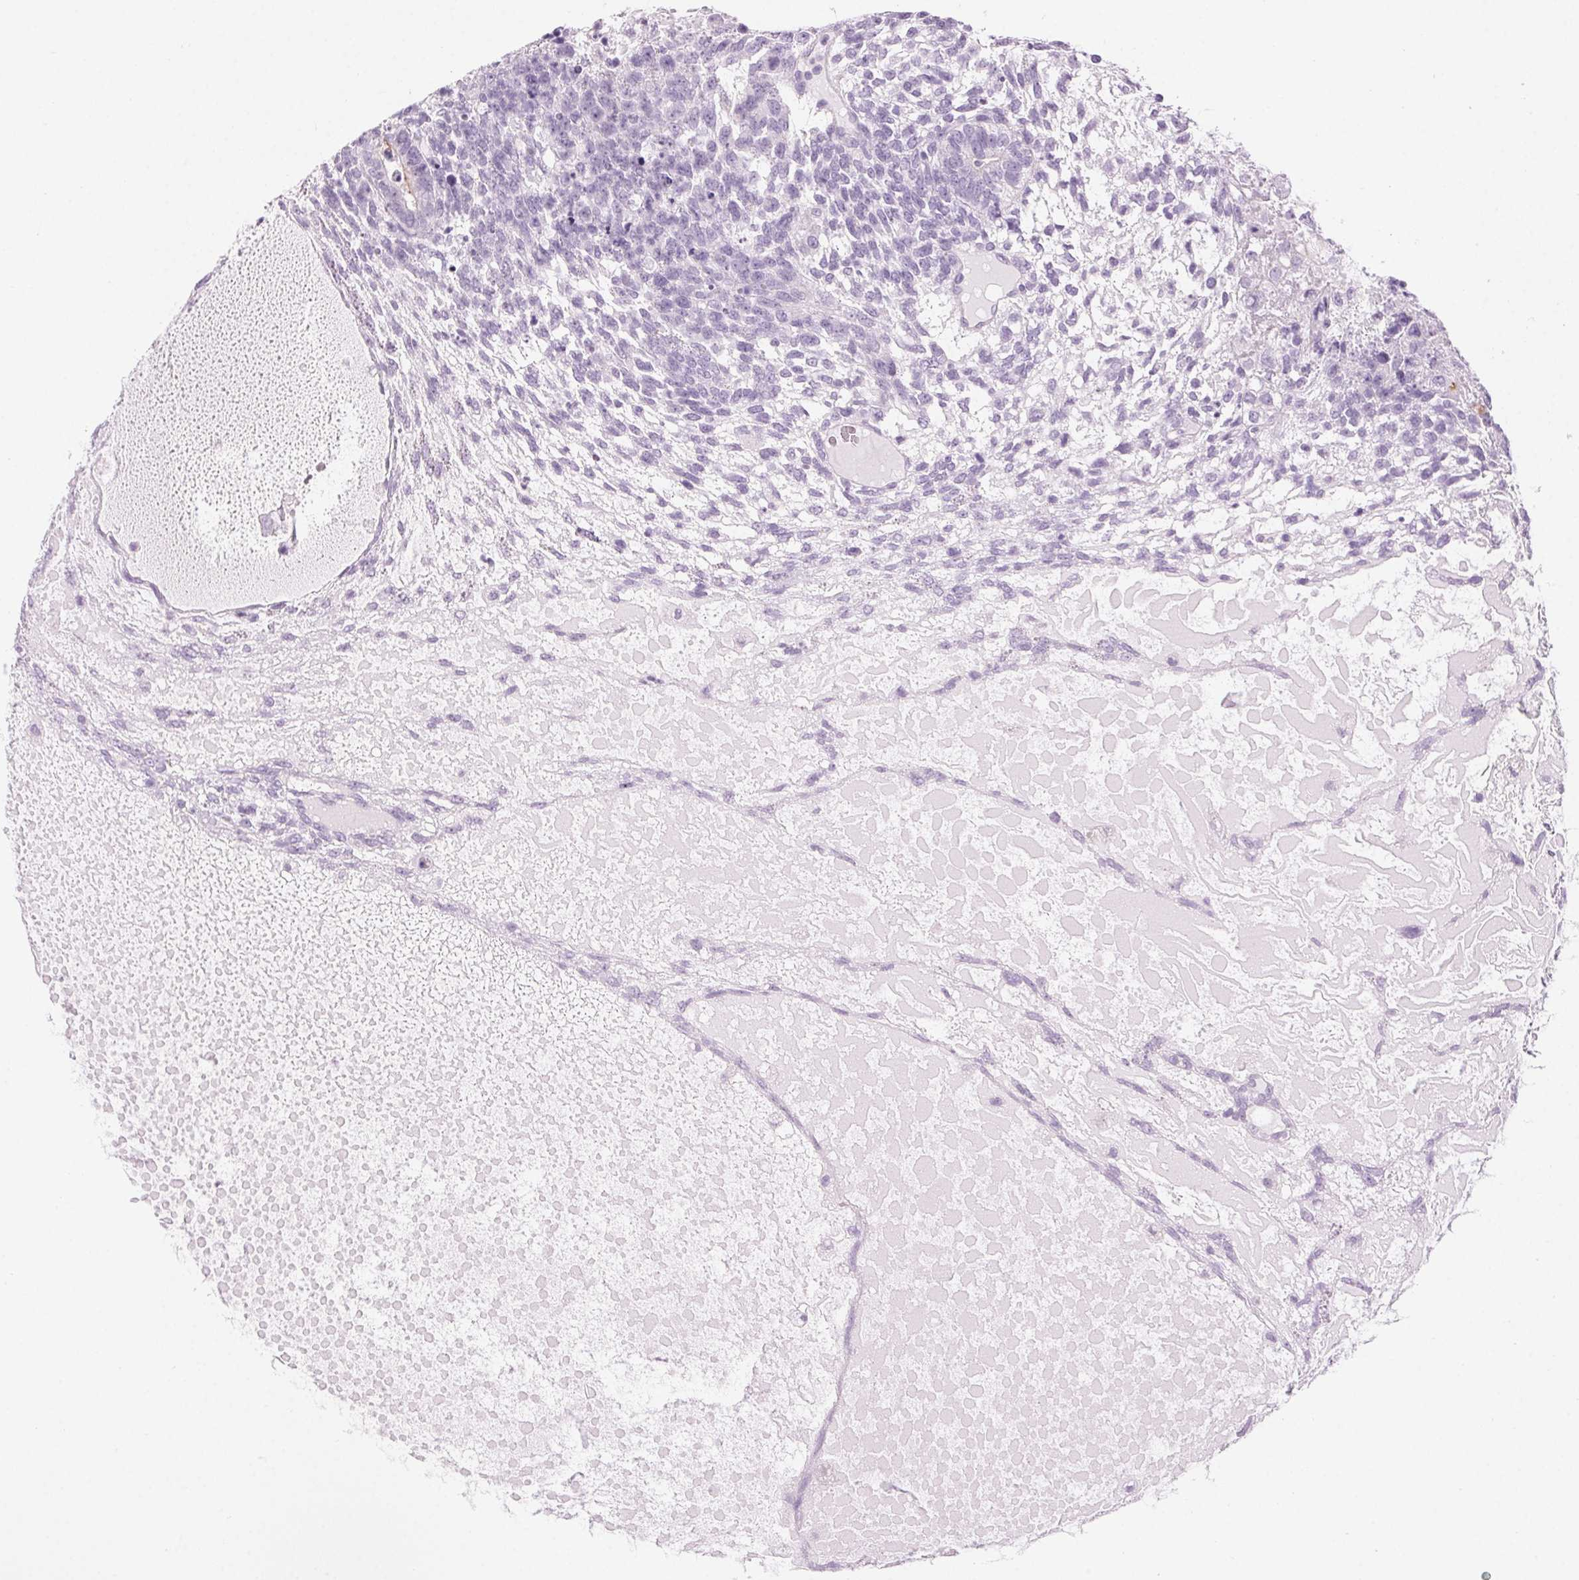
{"staining": {"intensity": "negative", "quantity": "none", "location": "none"}, "tissue": "testis cancer", "cell_type": "Tumor cells", "image_type": "cancer", "snomed": [{"axis": "morphology", "description": "Carcinoma, Embryonal, NOS"}, {"axis": "topography", "description": "Testis"}], "caption": "DAB (3,3'-diaminobenzidine) immunohistochemical staining of testis cancer shows no significant expression in tumor cells.", "gene": "LRP2", "patient": {"sex": "male", "age": 23}}